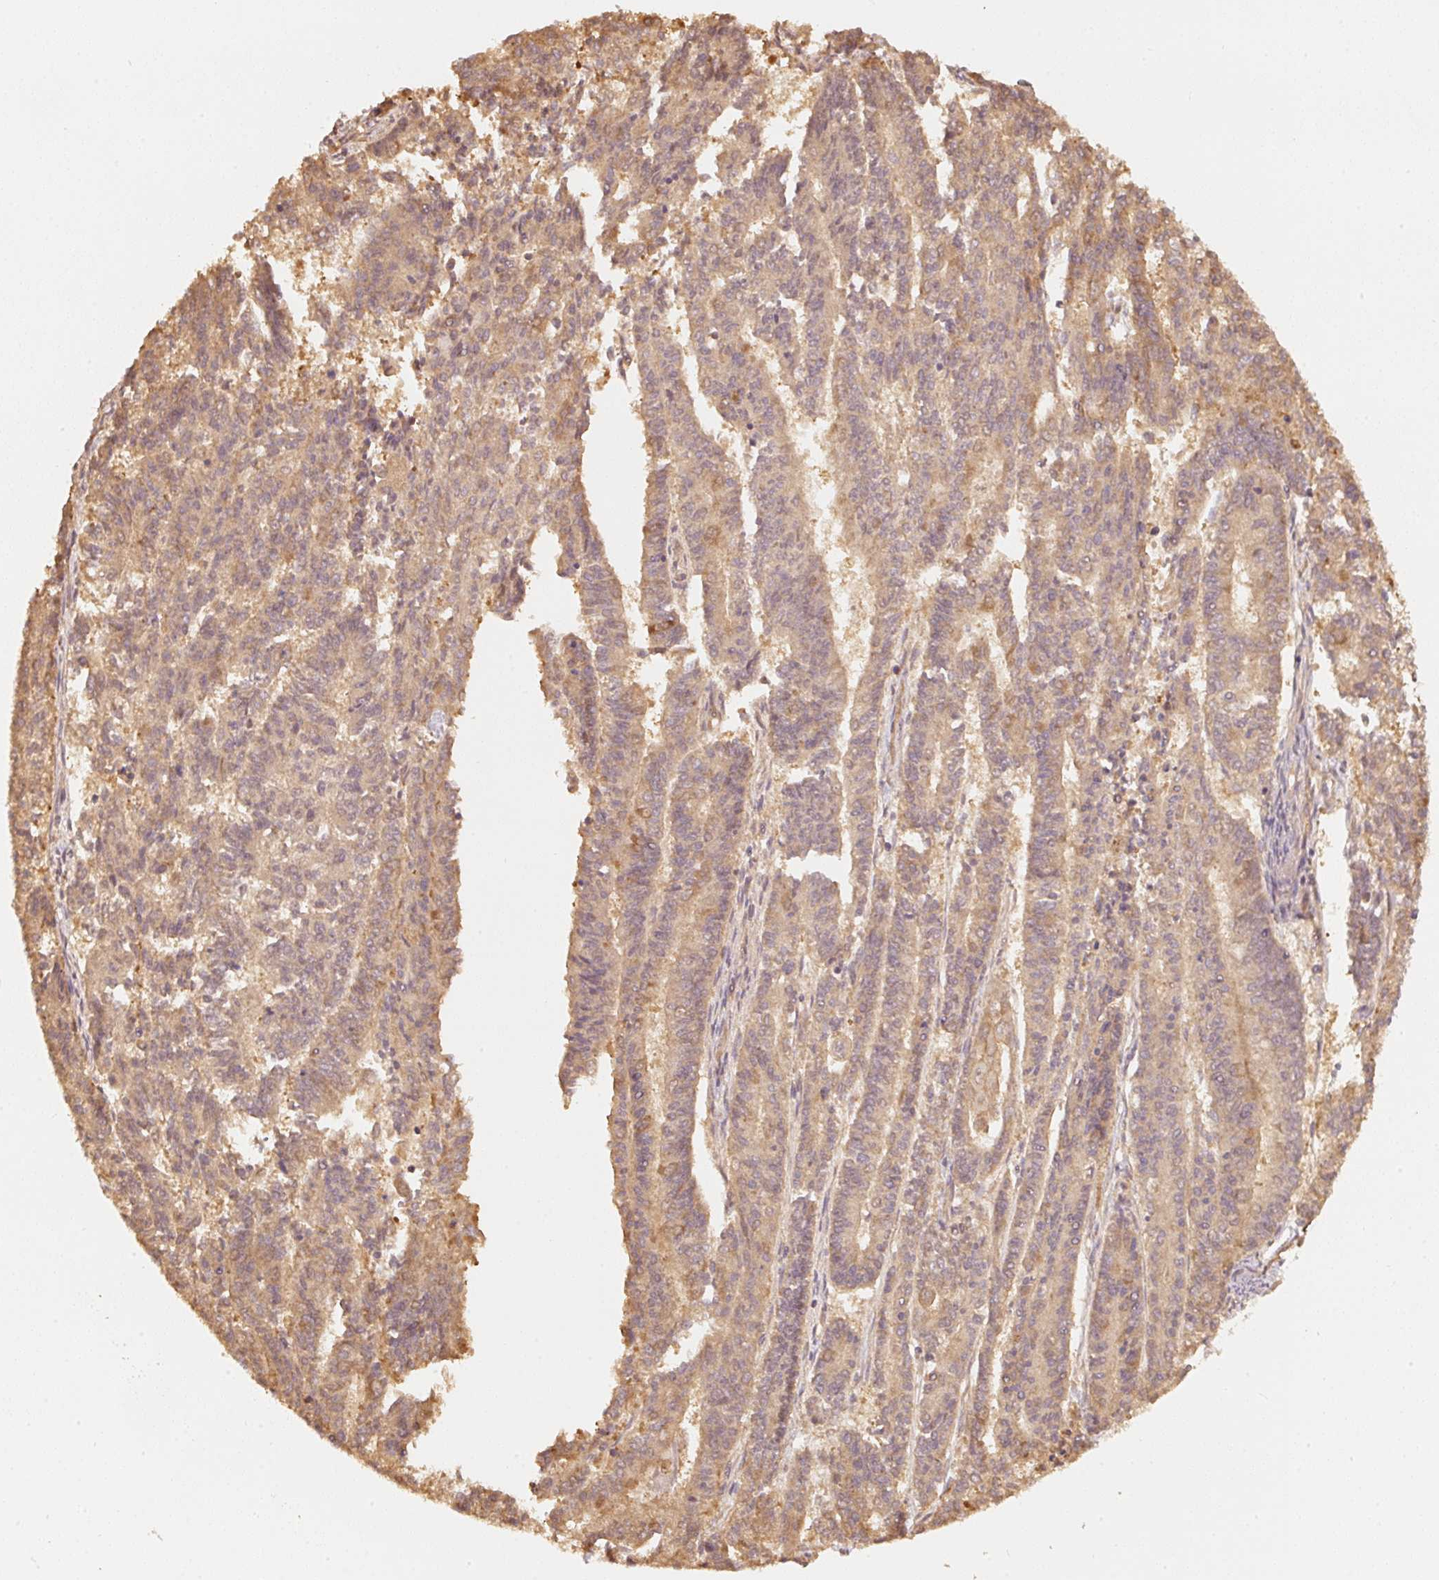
{"staining": {"intensity": "moderate", "quantity": ">75%", "location": "cytoplasmic/membranous"}, "tissue": "endometrial cancer", "cell_type": "Tumor cells", "image_type": "cancer", "snomed": [{"axis": "morphology", "description": "Adenocarcinoma, NOS"}, {"axis": "topography", "description": "Endometrium"}], "caption": "Immunohistochemical staining of adenocarcinoma (endometrial) demonstrates moderate cytoplasmic/membranous protein expression in approximately >75% of tumor cells. Using DAB (3,3'-diaminobenzidine) (brown) and hematoxylin (blue) stains, captured at high magnification using brightfield microscopy.", "gene": "STAU1", "patient": {"sex": "female", "age": 59}}